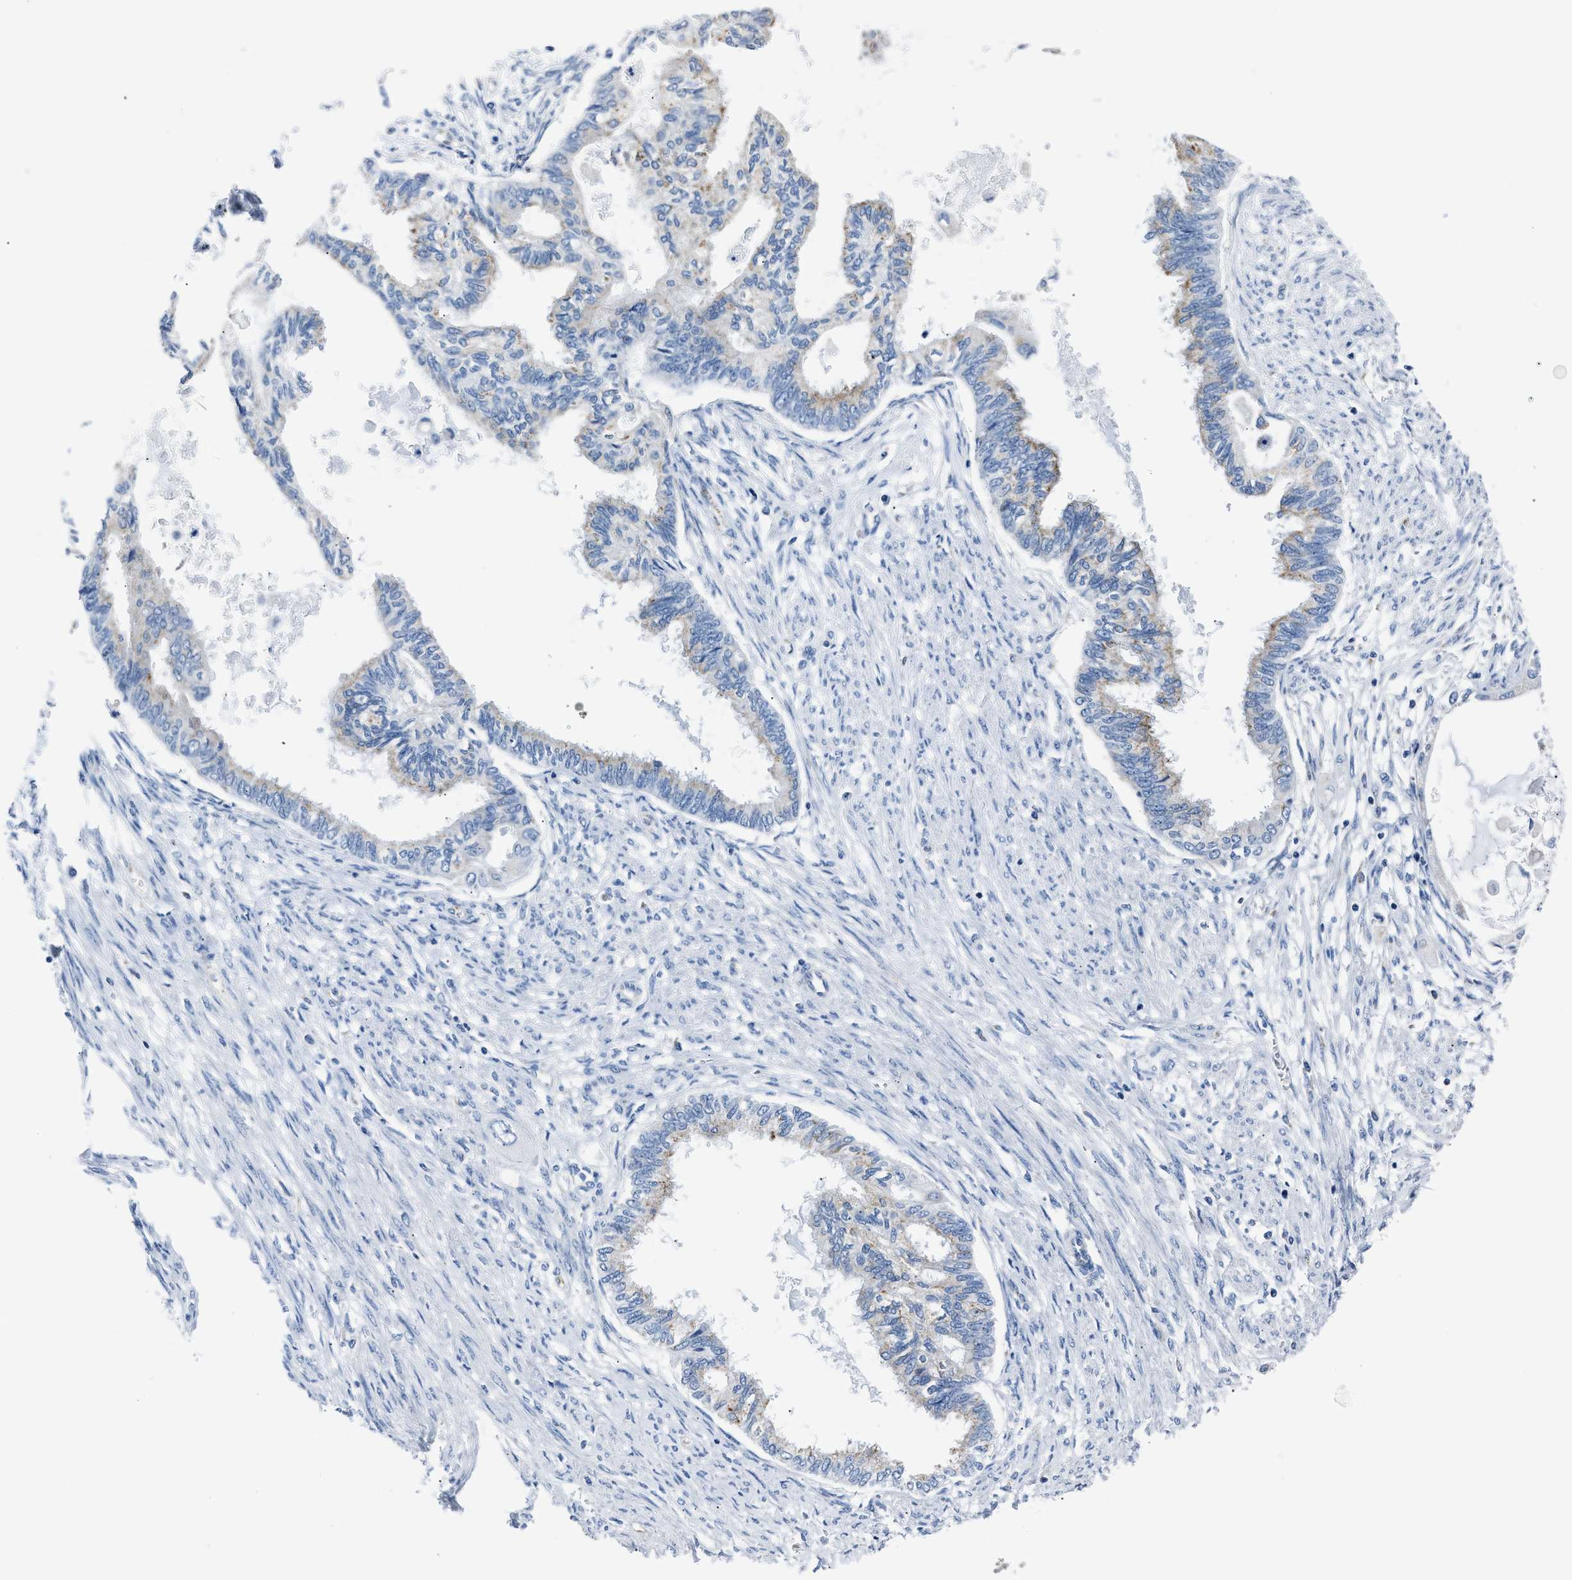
{"staining": {"intensity": "weak", "quantity": "<25%", "location": "cytoplasmic/membranous"}, "tissue": "cervical cancer", "cell_type": "Tumor cells", "image_type": "cancer", "snomed": [{"axis": "morphology", "description": "Normal tissue, NOS"}, {"axis": "morphology", "description": "Adenocarcinoma, NOS"}, {"axis": "topography", "description": "Cervix"}, {"axis": "topography", "description": "Endometrium"}], "caption": "An immunohistochemistry image of adenocarcinoma (cervical) is shown. There is no staining in tumor cells of adenocarcinoma (cervical).", "gene": "AMACR", "patient": {"sex": "female", "age": 86}}